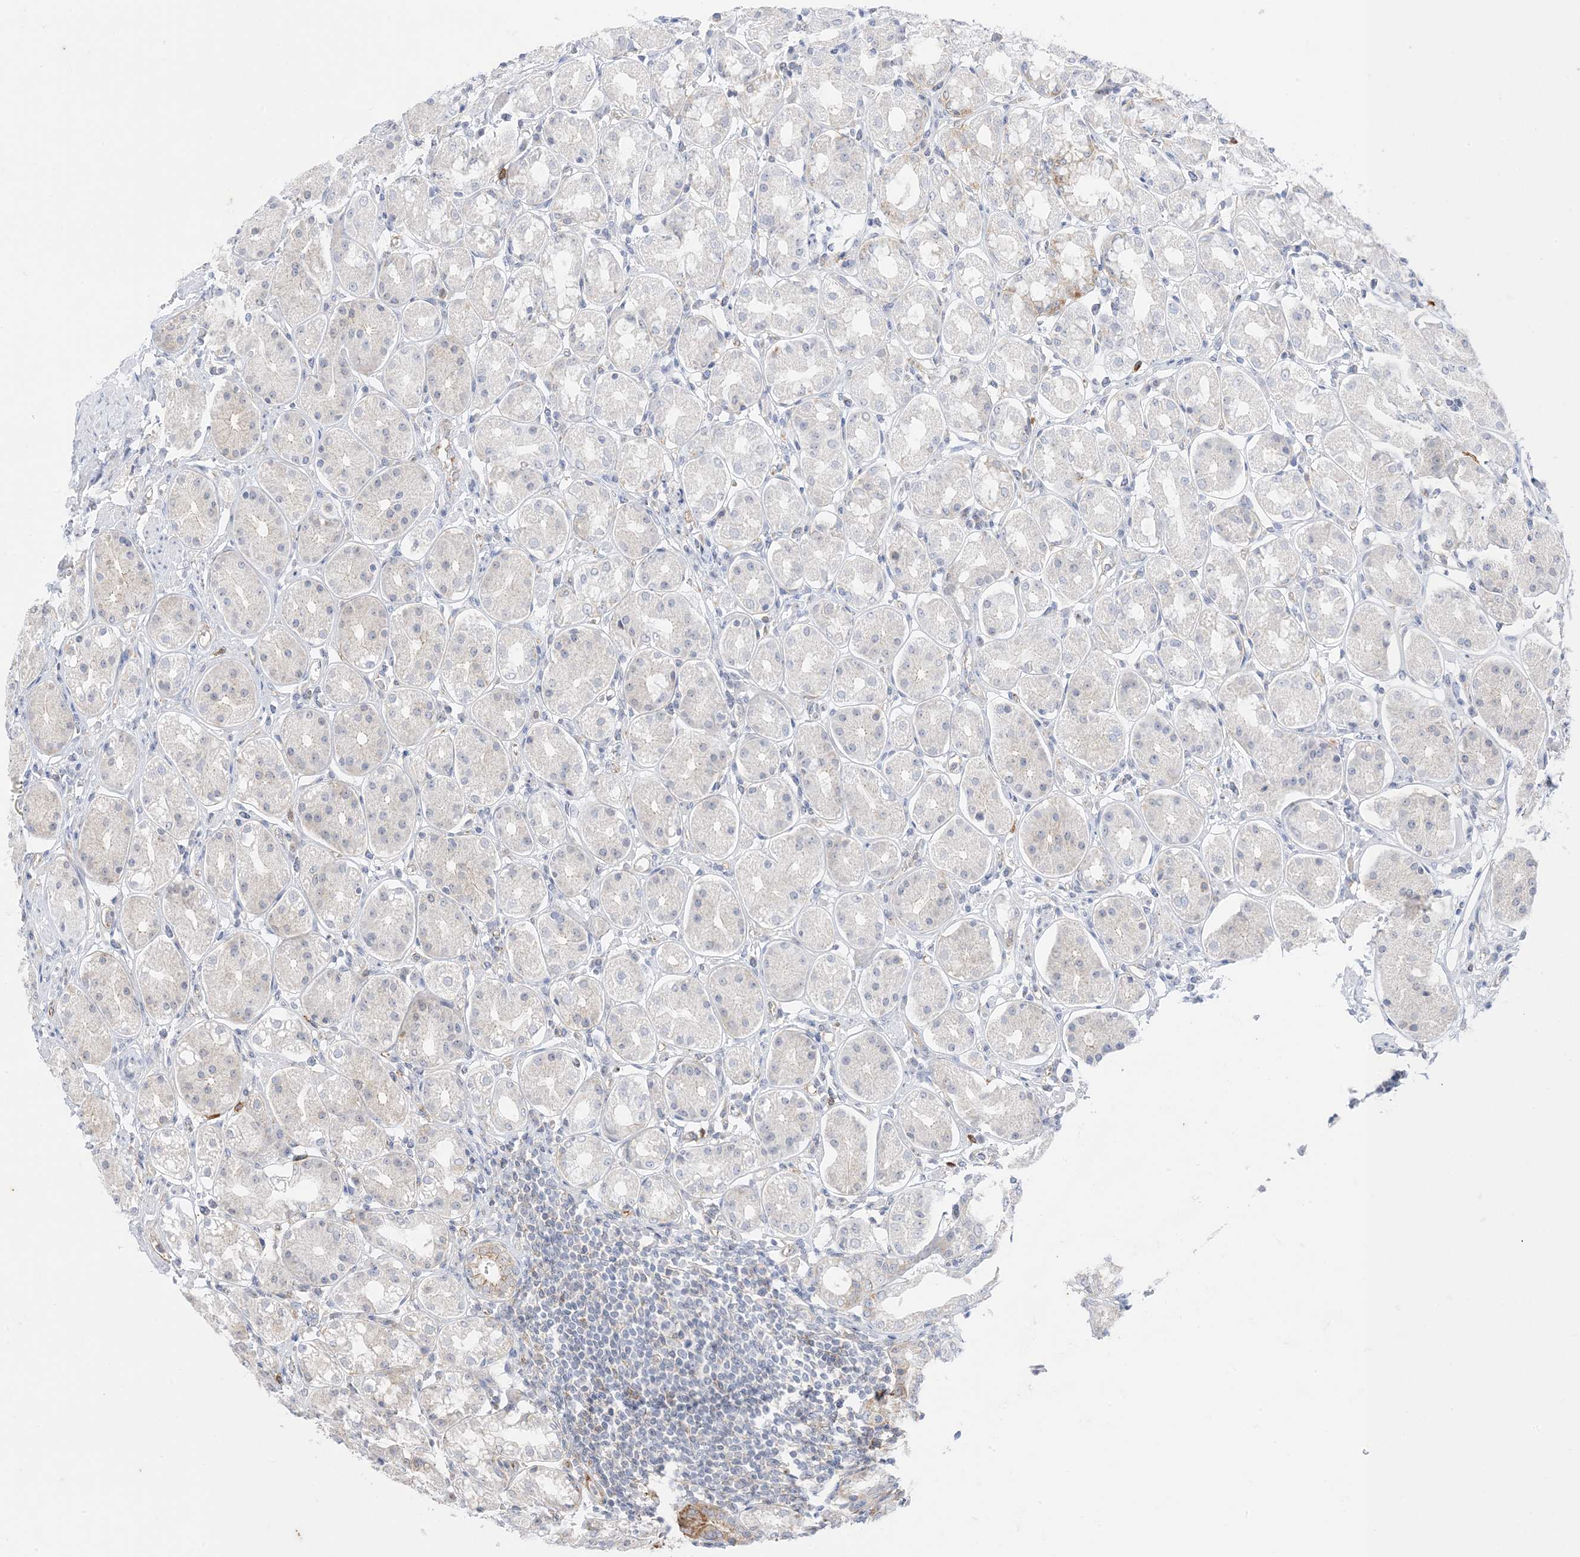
{"staining": {"intensity": "moderate", "quantity": "<25%", "location": "cytoplasmic/membranous"}, "tissue": "stomach", "cell_type": "Glandular cells", "image_type": "normal", "snomed": [{"axis": "morphology", "description": "Normal tissue, NOS"}, {"axis": "topography", "description": "Stomach"}, {"axis": "topography", "description": "Stomach, lower"}], "caption": "Immunohistochemistry (IHC) photomicrograph of normal stomach stained for a protein (brown), which exhibits low levels of moderate cytoplasmic/membranous positivity in about <25% of glandular cells.", "gene": "RAC1", "patient": {"sex": "female", "age": 56}}